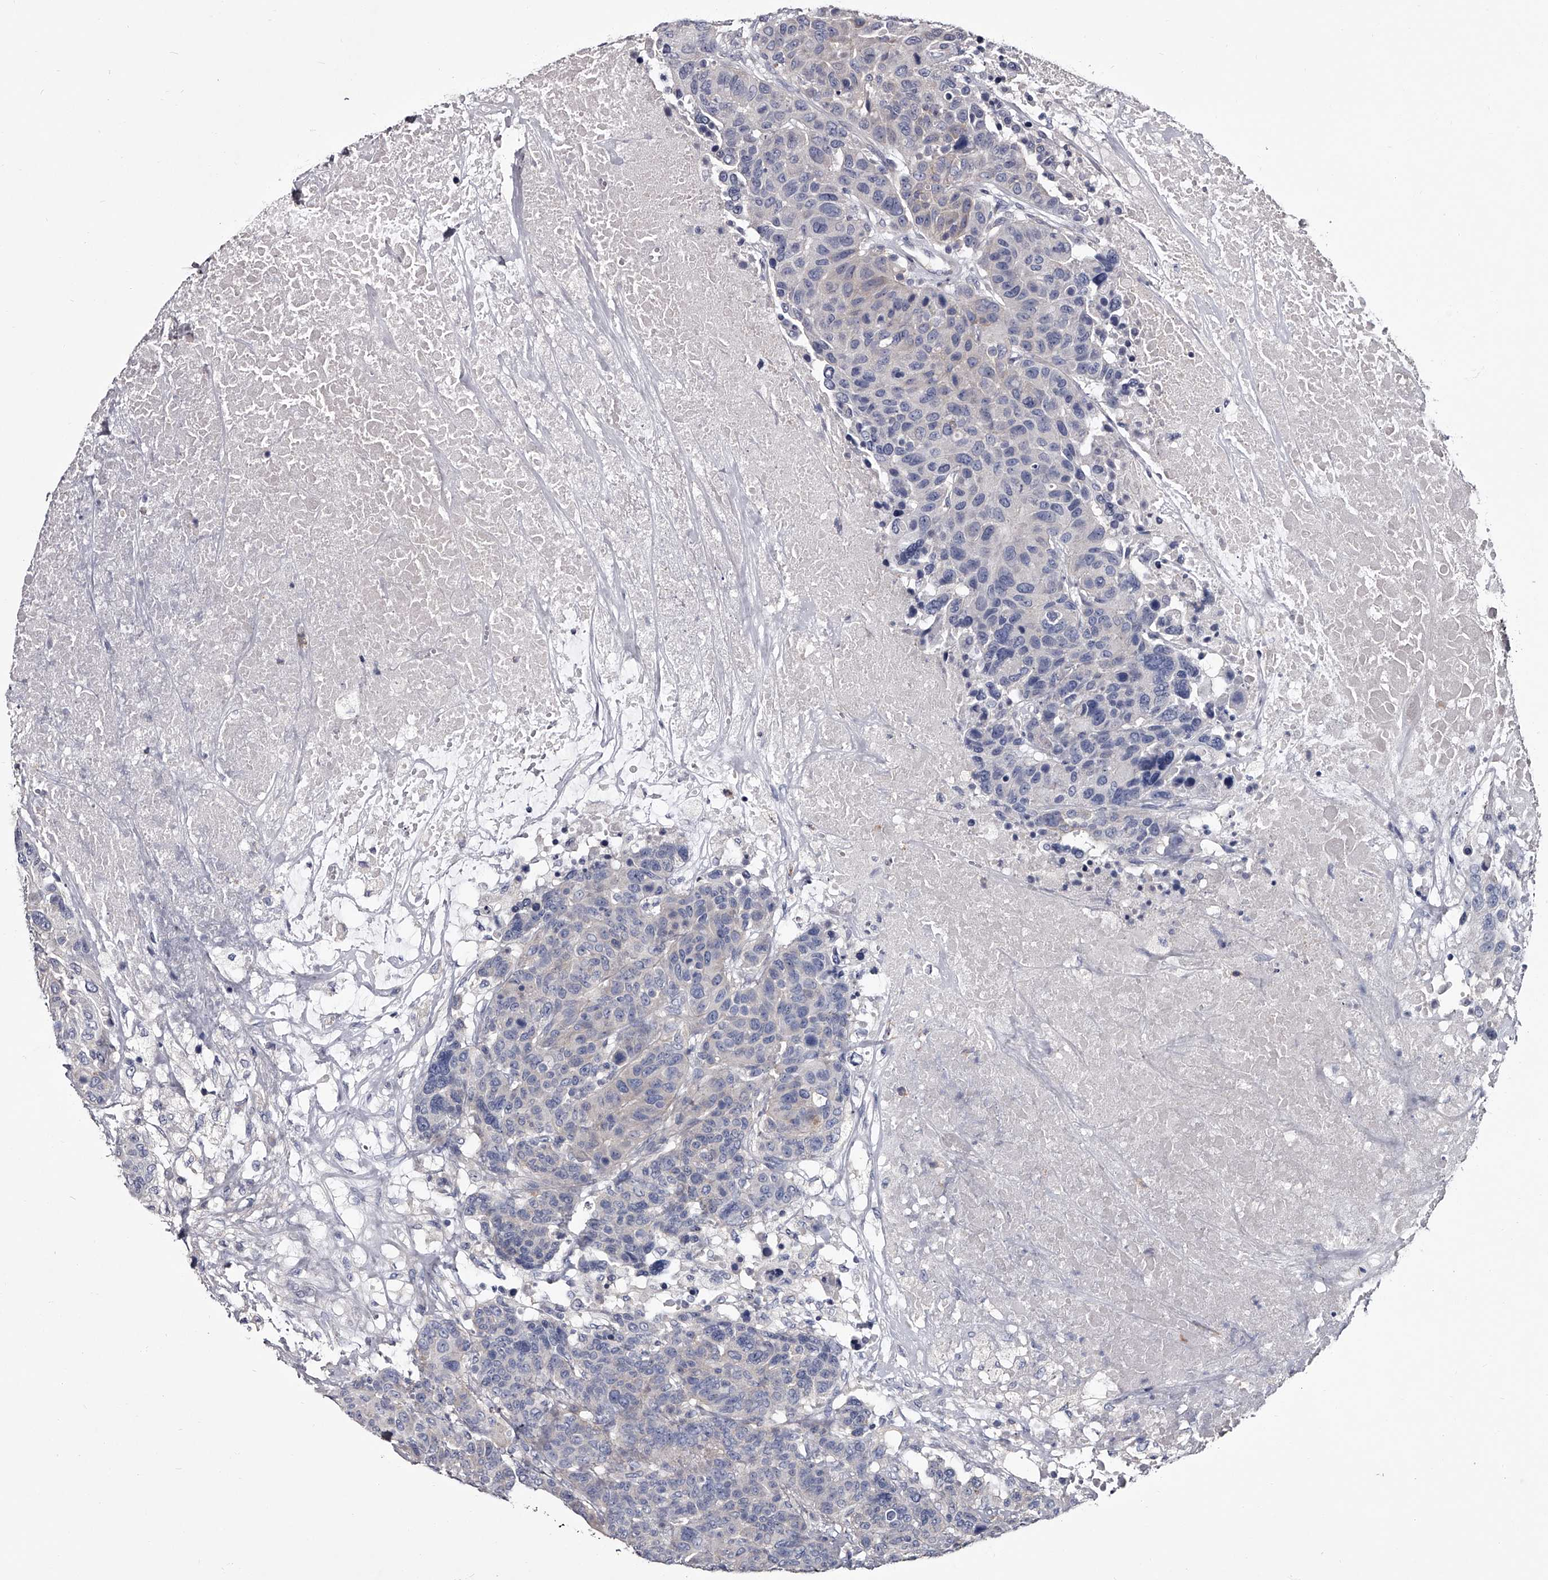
{"staining": {"intensity": "weak", "quantity": "<25%", "location": "cytoplasmic/membranous"}, "tissue": "breast cancer", "cell_type": "Tumor cells", "image_type": "cancer", "snomed": [{"axis": "morphology", "description": "Duct carcinoma"}, {"axis": "topography", "description": "Breast"}], "caption": "The IHC histopathology image has no significant staining in tumor cells of breast cancer tissue.", "gene": "GAPVD1", "patient": {"sex": "female", "age": 37}}